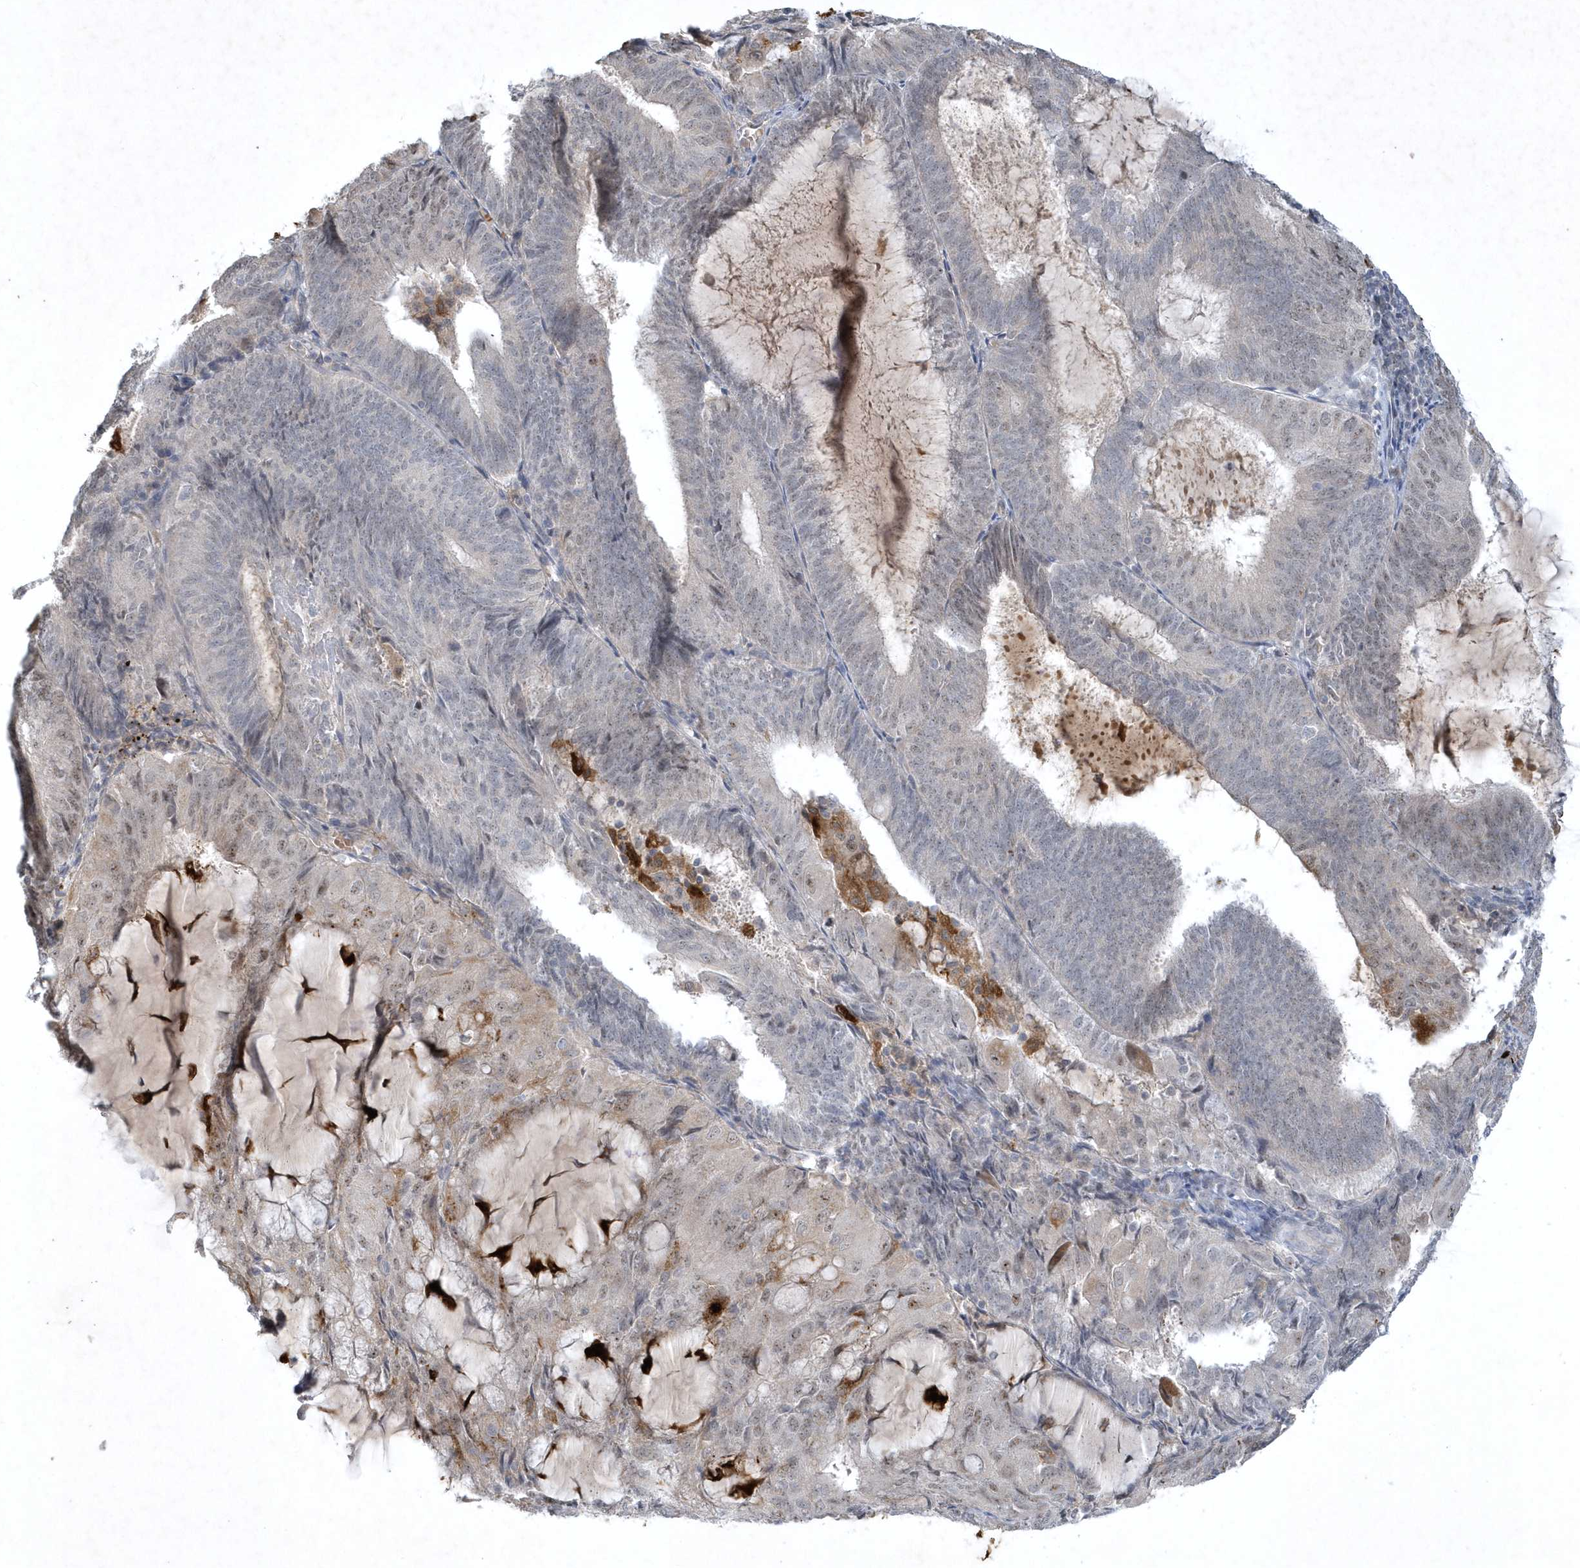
{"staining": {"intensity": "weak", "quantity": "<25%", "location": "cytoplasmic/membranous,nuclear"}, "tissue": "endometrial cancer", "cell_type": "Tumor cells", "image_type": "cancer", "snomed": [{"axis": "morphology", "description": "Adenocarcinoma, NOS"}, {"axis": "topography", "description": "Endometrium"}], "caption": "Immunohistochemistry (IHC) photomicrograph of neoplastic tissue: human endometrial cancer (adenocarcinoma) stained with DAB exhibits no significant protein expression in tumor cells.", "gene": "THG1L", "patient": {"sex": "female", "age": 81}}